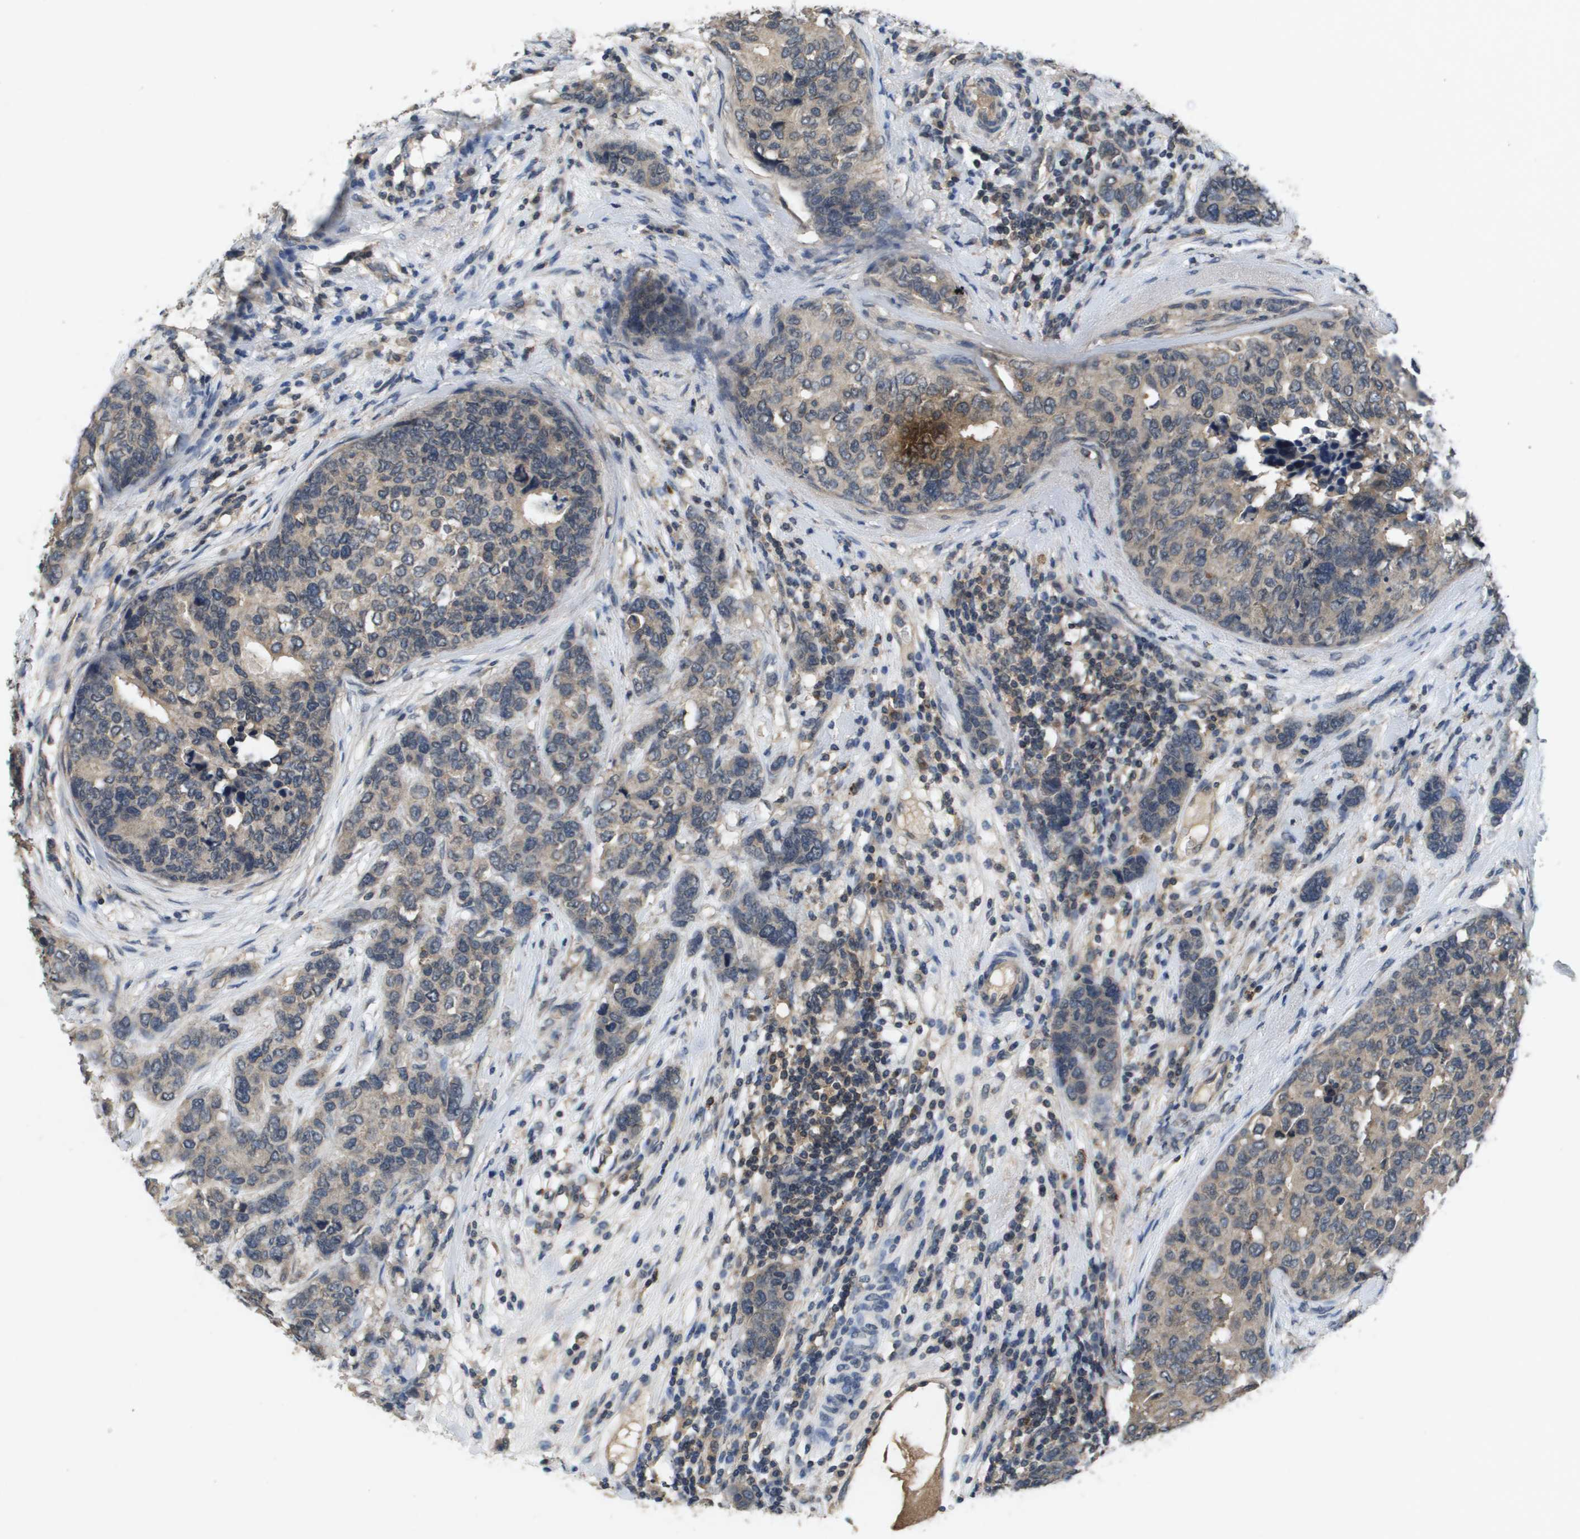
{"staining": {"intensity": "weak", "quantity": ">75%", "location": "cytoplasmic/membranous"}, "tissue": "breast cancer", "cell_type": "Tumor cells", "image_type": "cancer", "snomed": [{"axis": "morphology", "description": "Lobular carcinoma"}, {"axis": "topography", "description": "Breast"}], "caption": "DAB immunohistochemical staining of human breast cancer shows weak cytoplasmic/membranous protein expression in approximately >75% of tumor cells.", "gene": "PROC", "patient": {"sex": "female", "age": 59}}